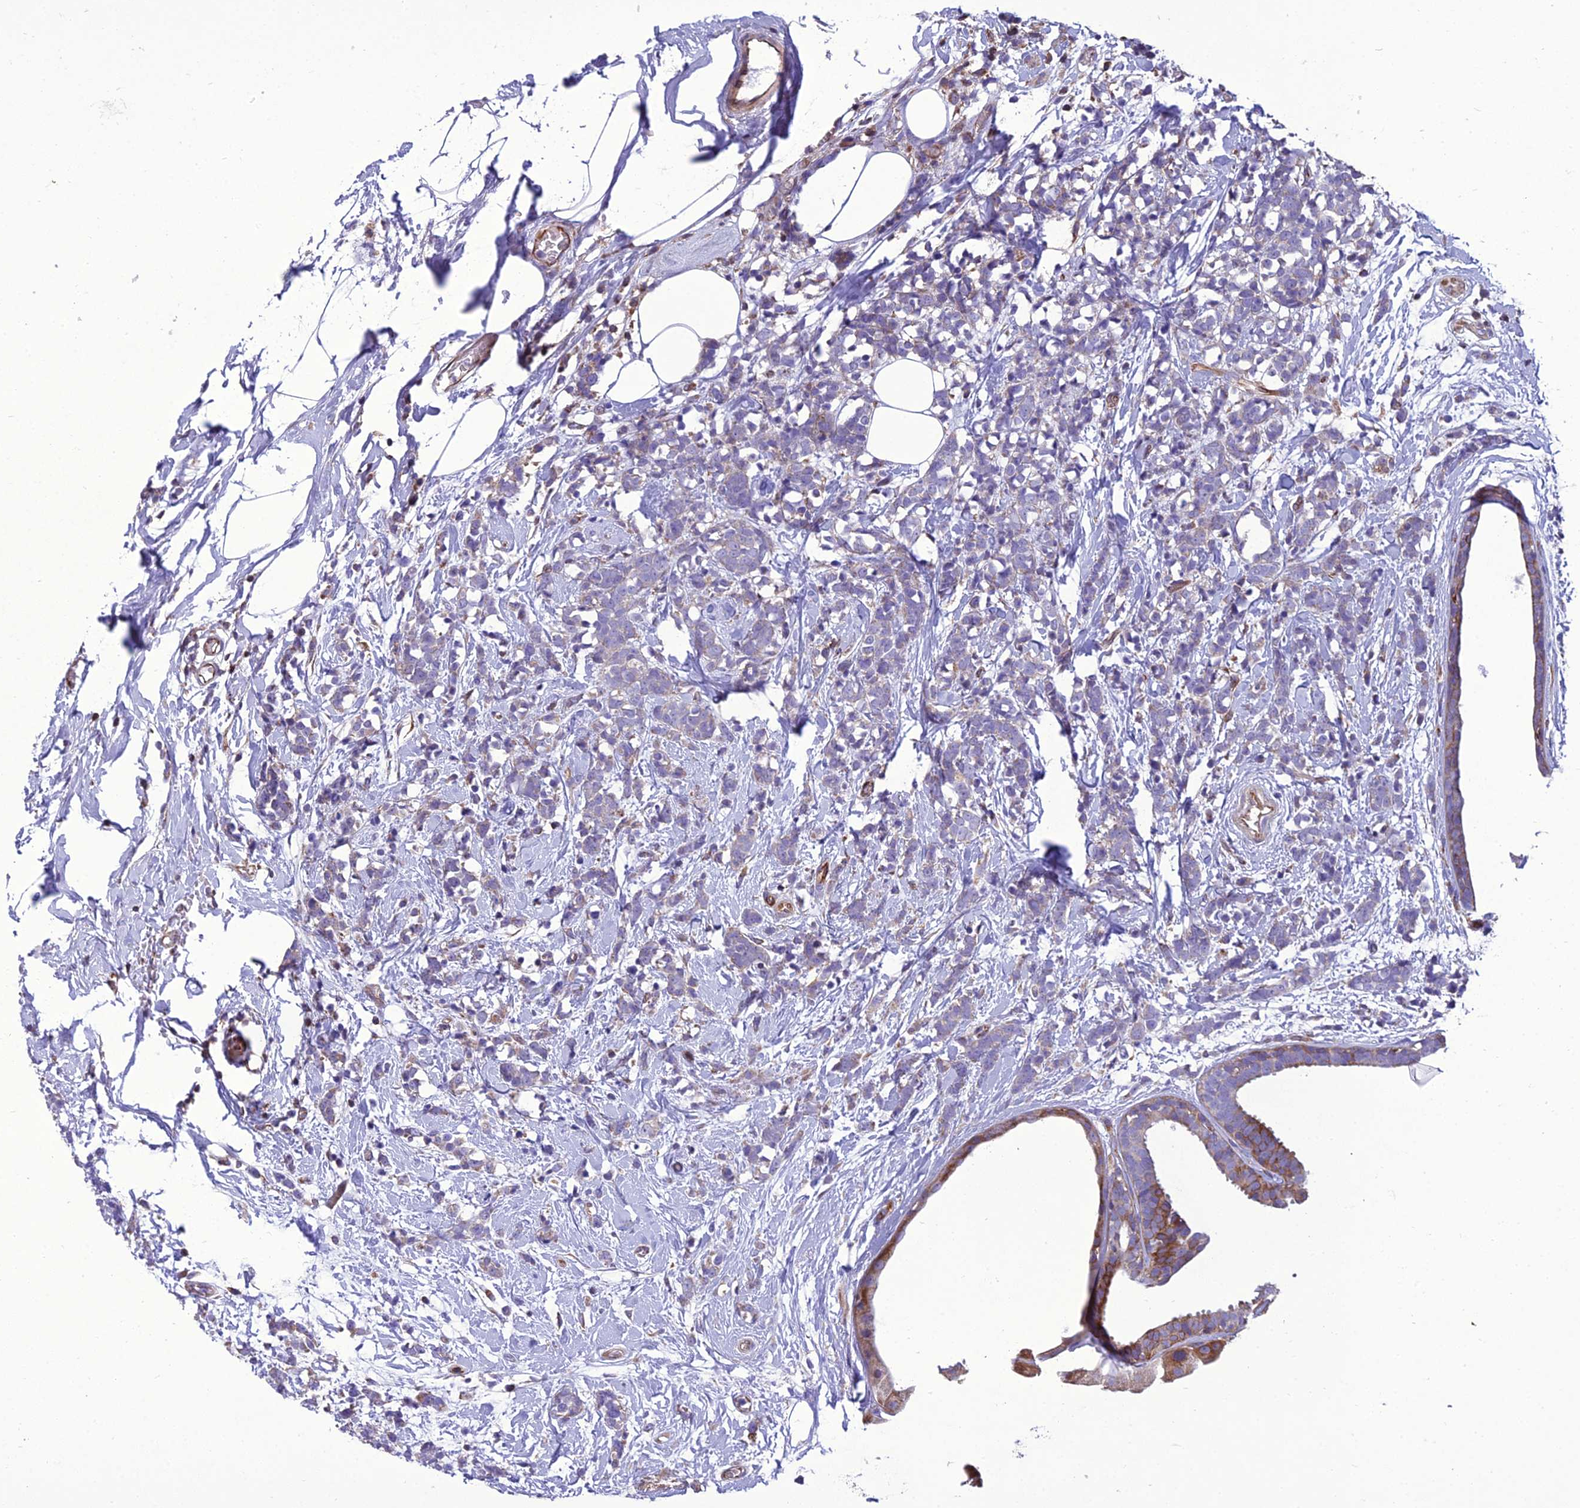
{"staining": {"intensity": "negative", "quantity": "none", "location": "none"}, "tissue": "breast cancer", "cell_type": "Tumor cells", "image_type": "cancer", "snomed": [{"axis": "morphology", "description": "Lobular carcinoma"}, {"axis": "topography", "description": "Breast"}], "caption": "There is no significant staining in tumor cells of breast lobular carcinoma. (Stains: DAB IHC with hematoxylin counter stain, Microscopy: brightfield microscopy at high magnification).", "gene": "GIMAP1", "patient": {"sex": "female", "age": 58}}